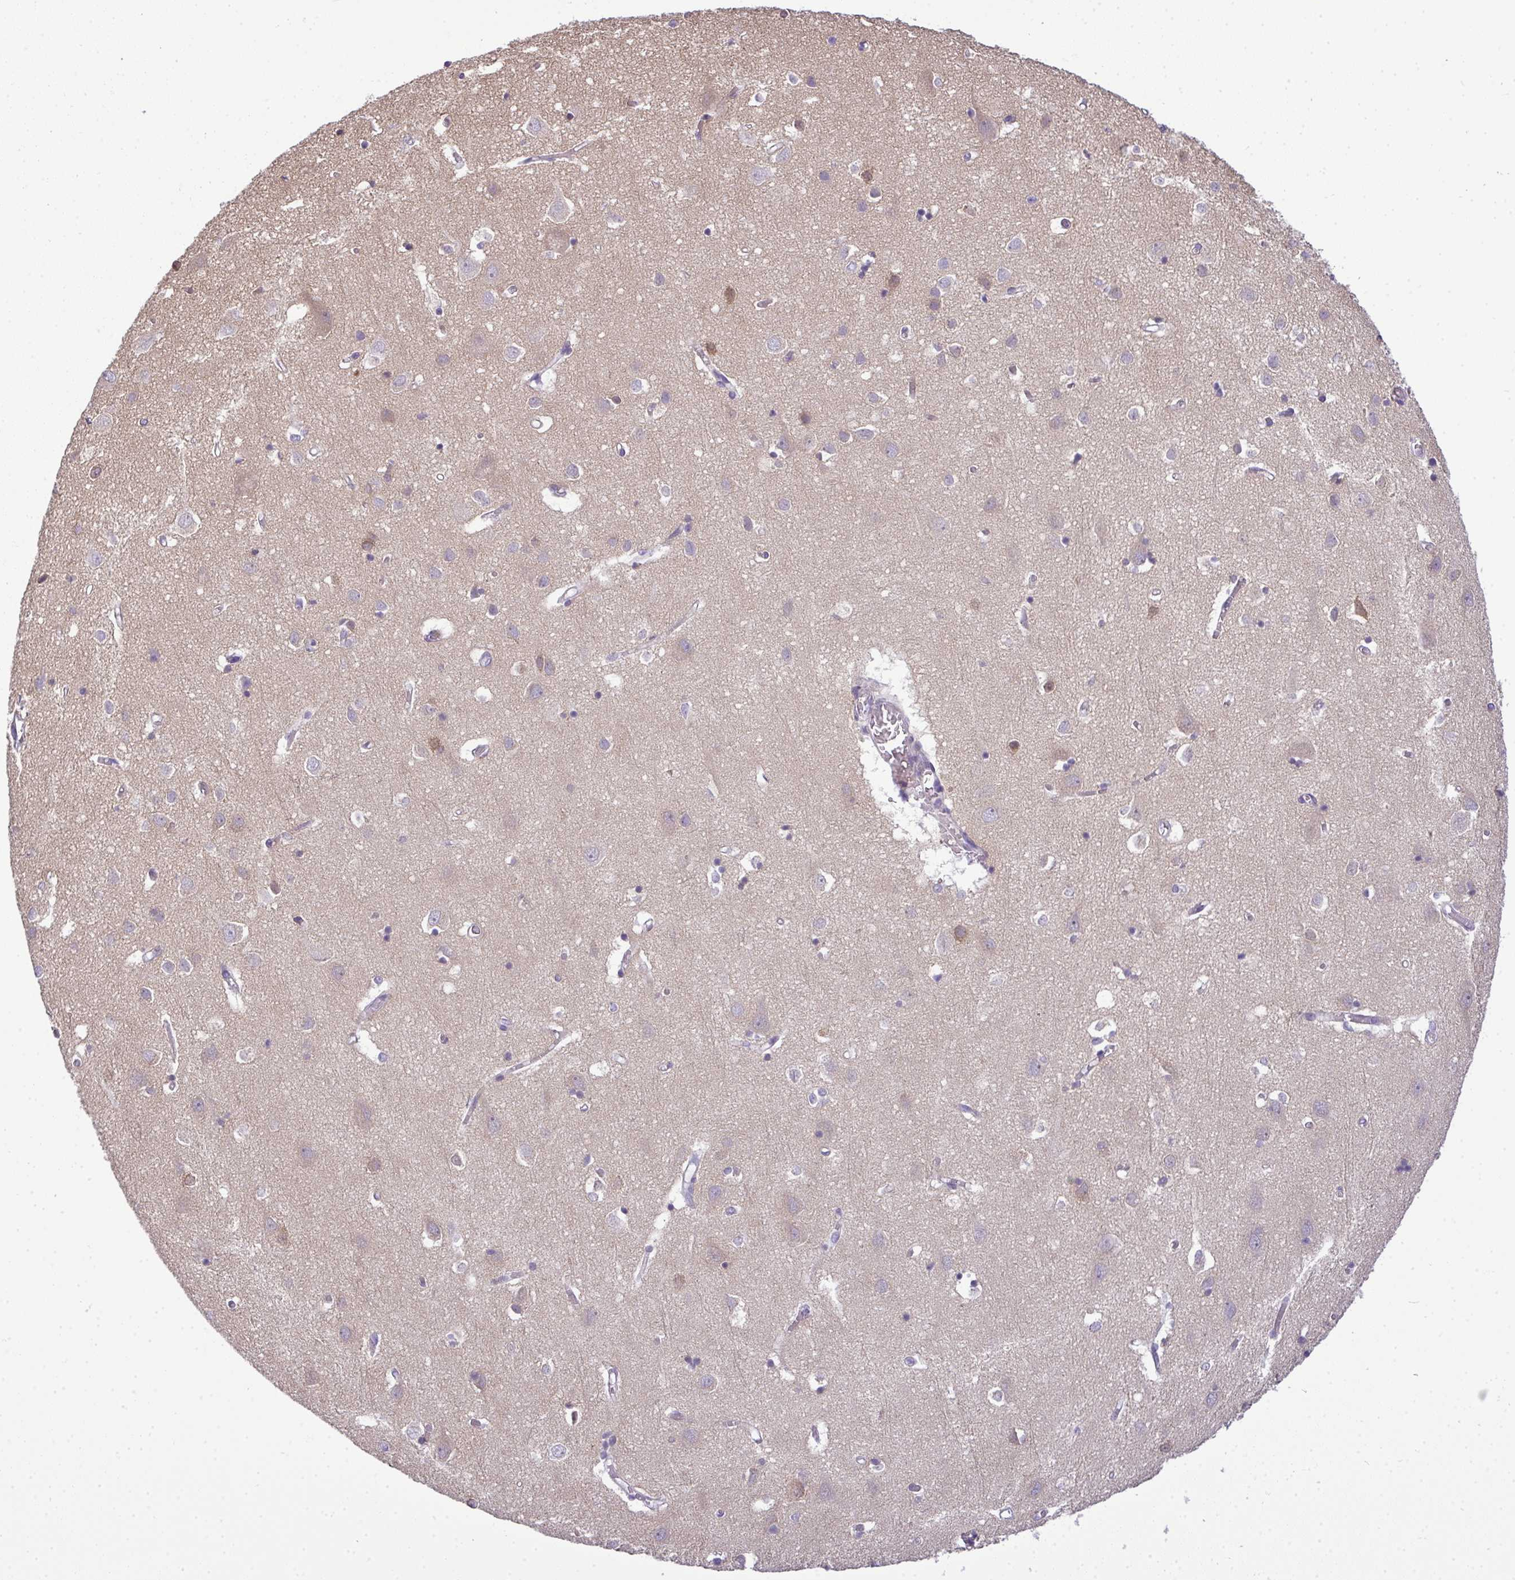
{"staining": {"intensity": "negative", "quantity": "none", "location": "none"}, "tissue": "cerebral cortex", "cell_type": "Endothelial cells", "image_type": "normal", "snomed": [{"axis": "morphology", "description": "Normal tissue, NOS"}, {"axis": "topography", "description": "Cerebral cortex"}], "caption": "Immunohistochemistry (IHC) image of unremarkable cerebral cortex stained for a protein (brown), which demonstrates no expression in endothelial cells. (Stains: DAB IHC with hematoxylin counter stain, Microscopy: brightfield microscopy at high magnification).", "gene": "NT5C1A", "patient": {"sex": "male", "age": 70}}